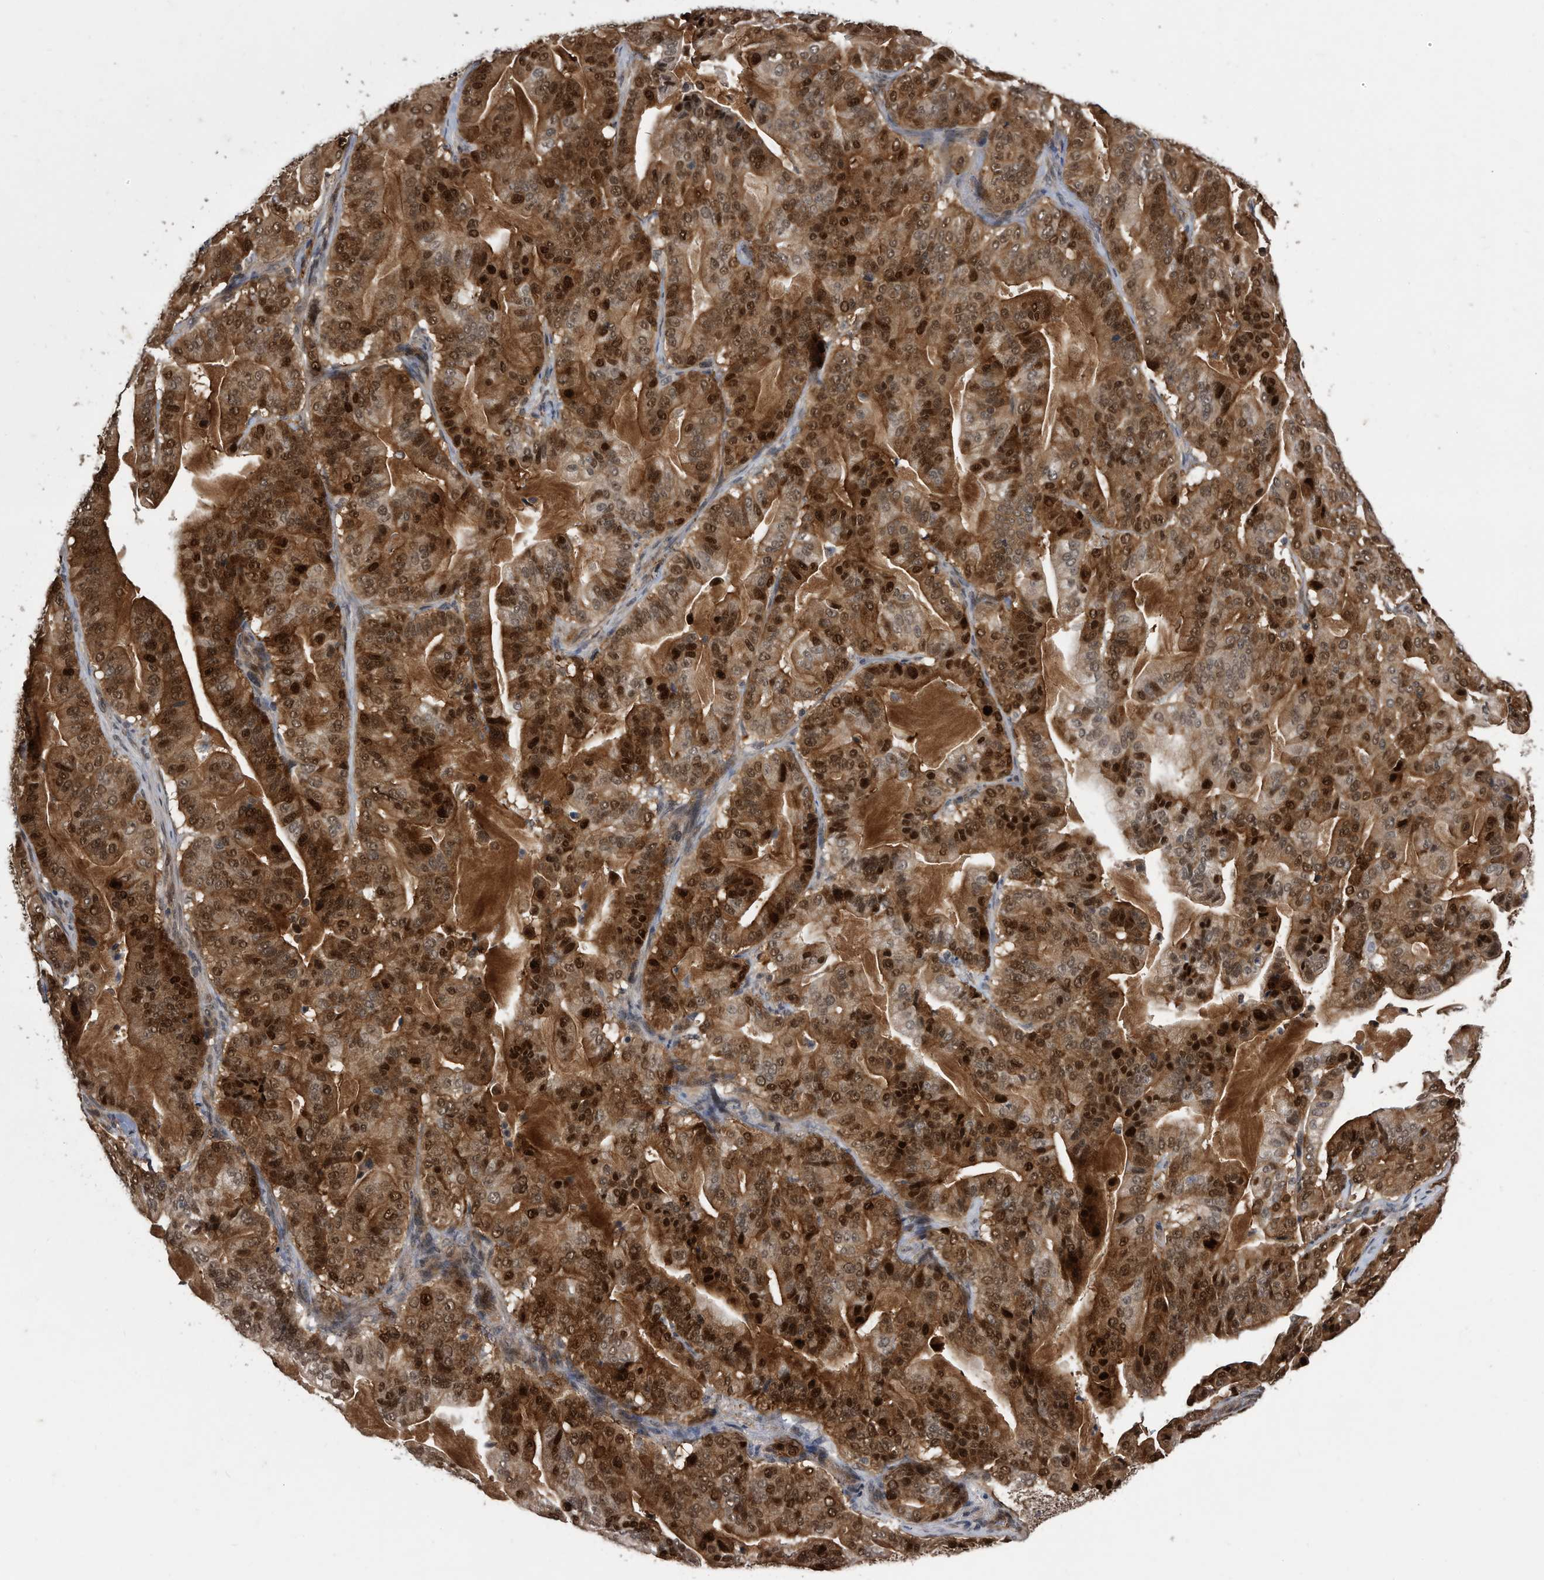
{"staining": {"intensity": "moderate", "quantity": ">75%", "location": "cytoplasmic/membranous,nuclear"}, "tissue": "pancreatic cancer", "cell_type": "Tumor cells", "image_type": "cancer", "snomed": [{"axis": "morphology", "description": "Adenocarcinoma, NOS"}, {"axis": "topography", "description": "Pancreas"}], "caption": "Immunohistochemical staining of human pancreatic cancer (adenocarcinoma) displays medium levels of moderate cytoplasmic/membranous and nuclear protein positivity in approximately >75% of tumor cells.", "gene": "RAD23B", "patient": {"sex": "male", "age": 63}}